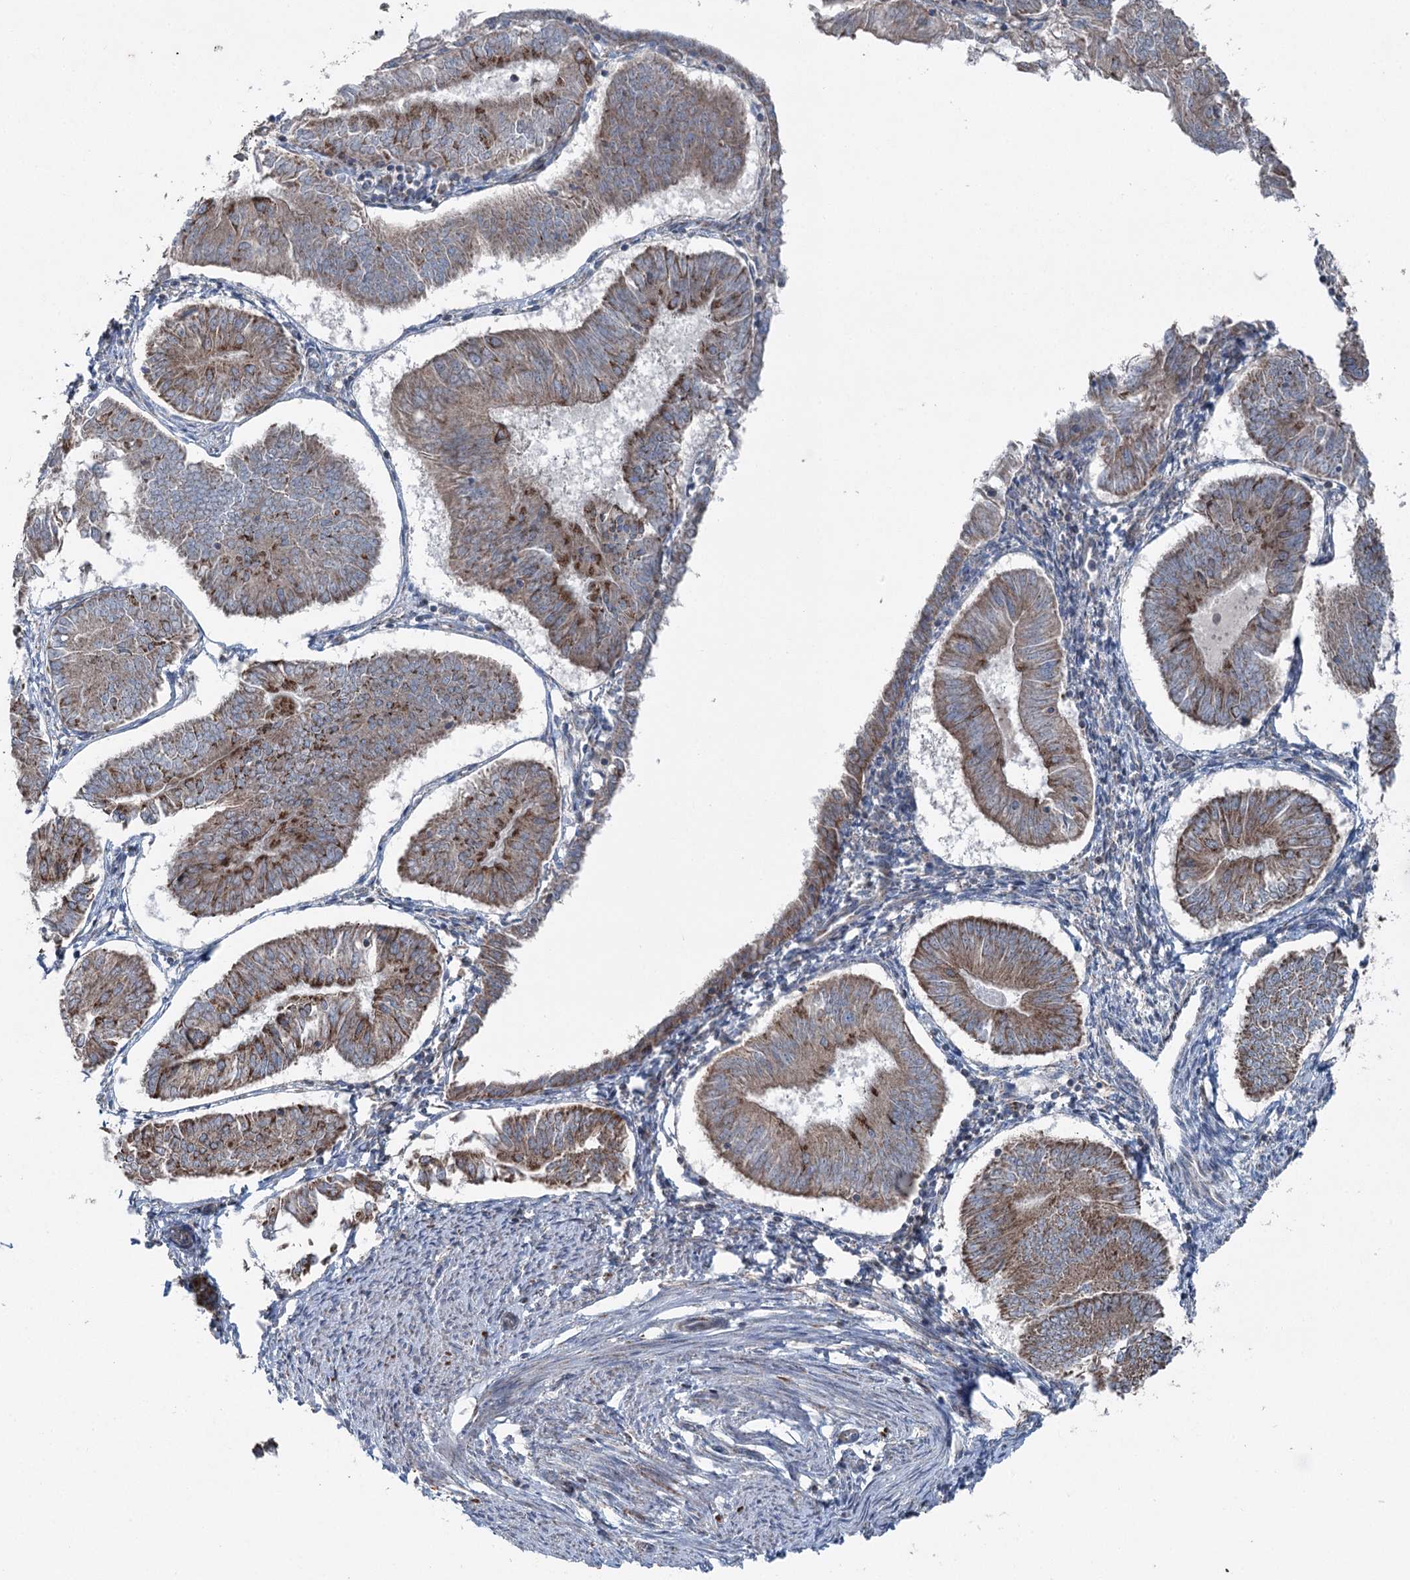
{"staining": {"intensity": "moderate", "quantity": ">75%", "location": "cytoplasmic/membranous"}, "tissue": "endometrial cancer", "cell_type": "Tumor cells", "image_type": "cancer", "snomed": [{"axis": "morphology", "description": "Adenocarcinoma, NOS"}, {"axis": "topography", "description": "Endometrium"}], "caption": "IHC image of human endometrial cancer (adenocarcinoma) stained for a protein (brown), which displays medium levels of moderate cytoplasmic/membranous staining in about >75% of tumor cells.", "gene": "UCN3", "patient": {"sex": "female", "age": 58}}